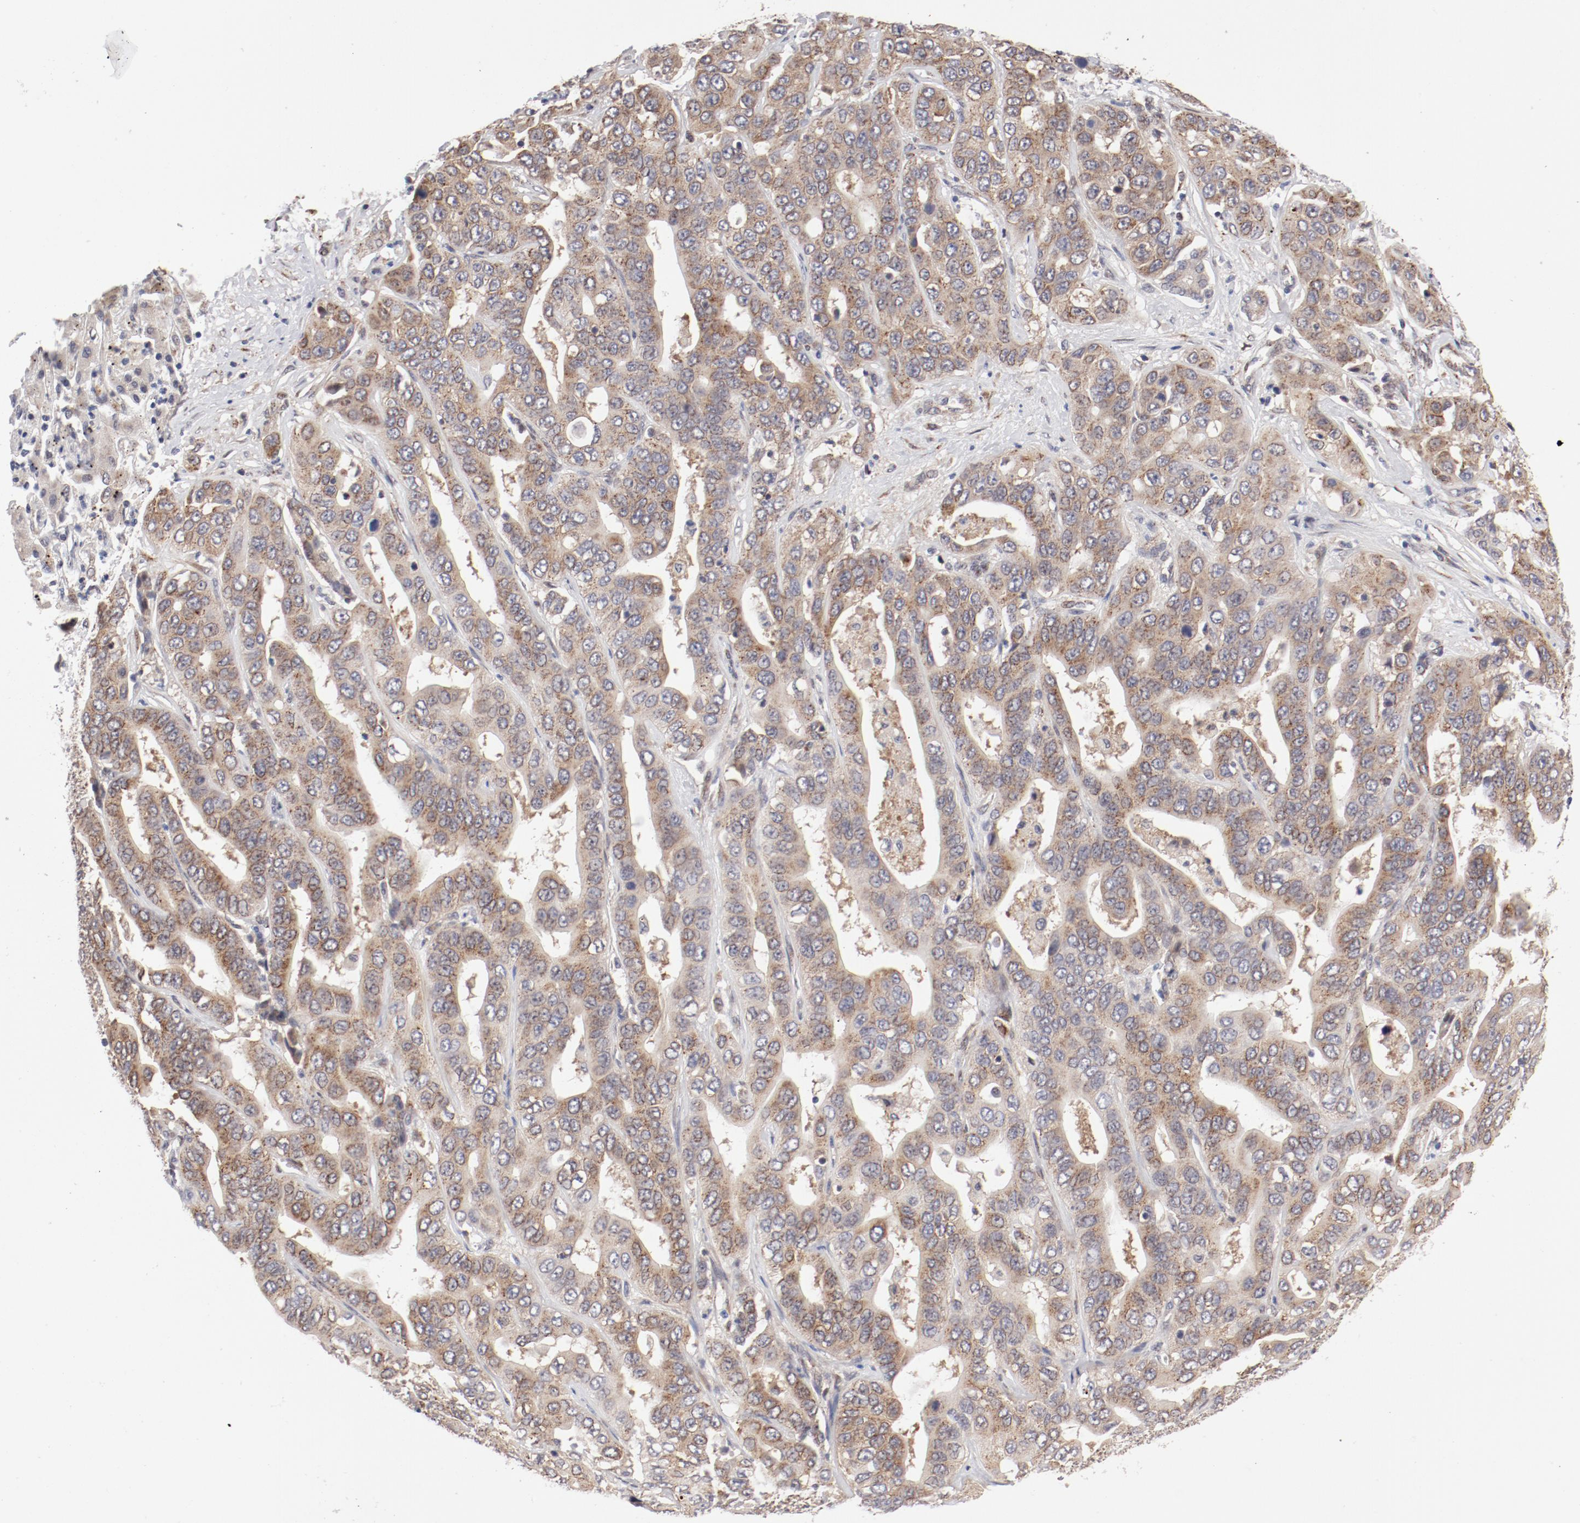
{"staining": {"intensity": "weak", "quantity": ">75%", "location": "cytoplasmic/membranous"}, "tissue": "liver cancer", "cell_type": "Tumor cells", "image_type": "cancer", "snomed": [{"axis": "morphology", "description": "Cholangiocarcinoma"}, {"axis": "topography", "description": "Liver"}], "caption": "A micrograph of liver cholangiocarcinoma stained for a protein shows weak cytoplasmic/membranous brown staining in tumor cells.", "gene": "RPL12", "patient": {"sex": "female", "age": 52}}